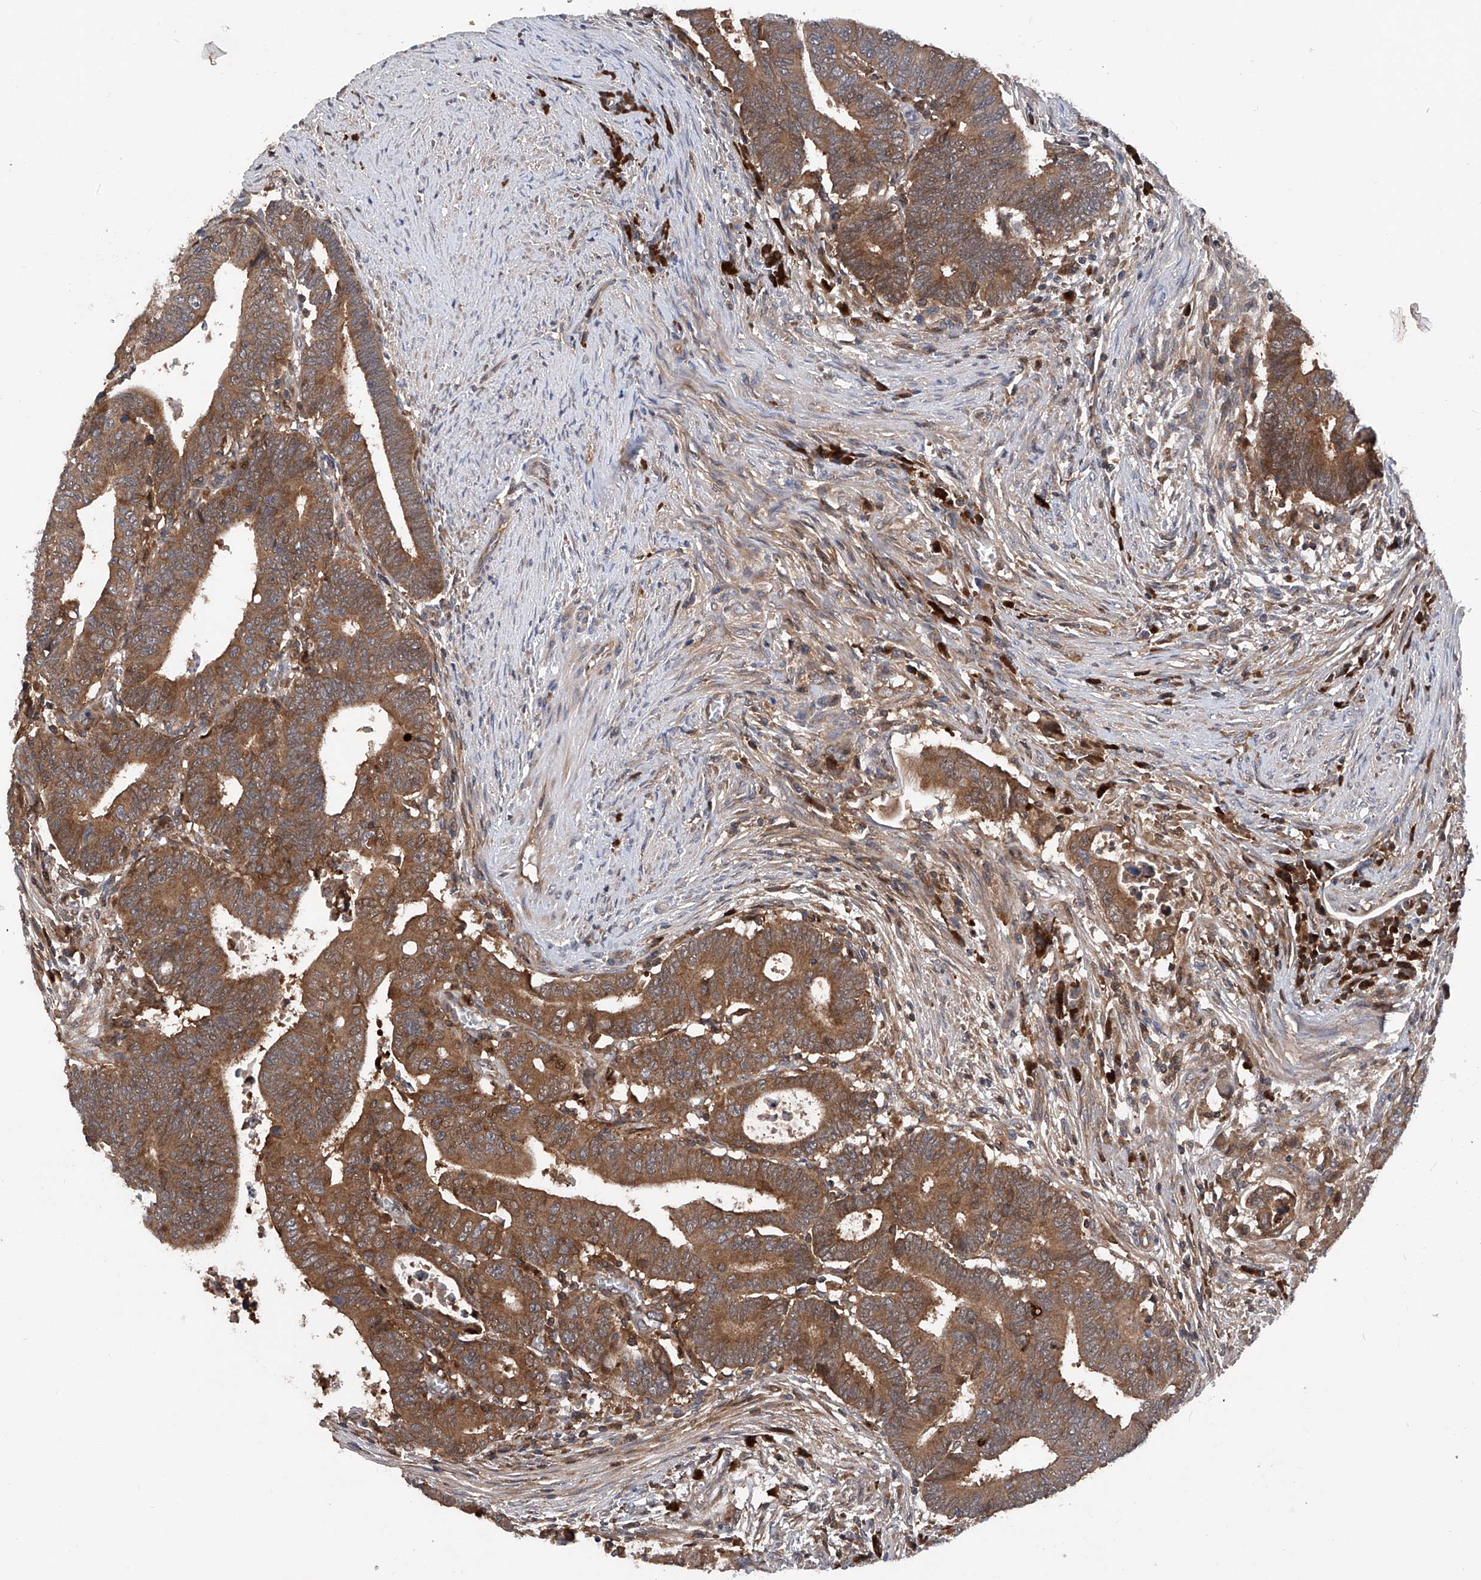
{"staining": {"intensity": "moderate", "quantity": ">75%", "location": "cytoplasmic/membranous"}, "tissue": "colorectal cancer", "cell_type": "Tumor cells", "image_type": "cancer", "snomed": [{"axis": "morphology", "description": "Normal tissue, NOS"}, {"axis": "morphology", "description": "Adenocarcinoma, NOS"}, {"axis": "topography", "description": "Rectum"}], "caption": "An immunohistochemistry photomicrograph of tumor tissue is shown. Protein staining in brown shows moderate cytoplasmic/membranous positivity in colorectal adenocarcinoma within tumor cells. (brown staining indicates protein expression, while blue staining denotes nuclei).", "gene": "ASCC3", "patient": {"sex": "female", "age": 65}}